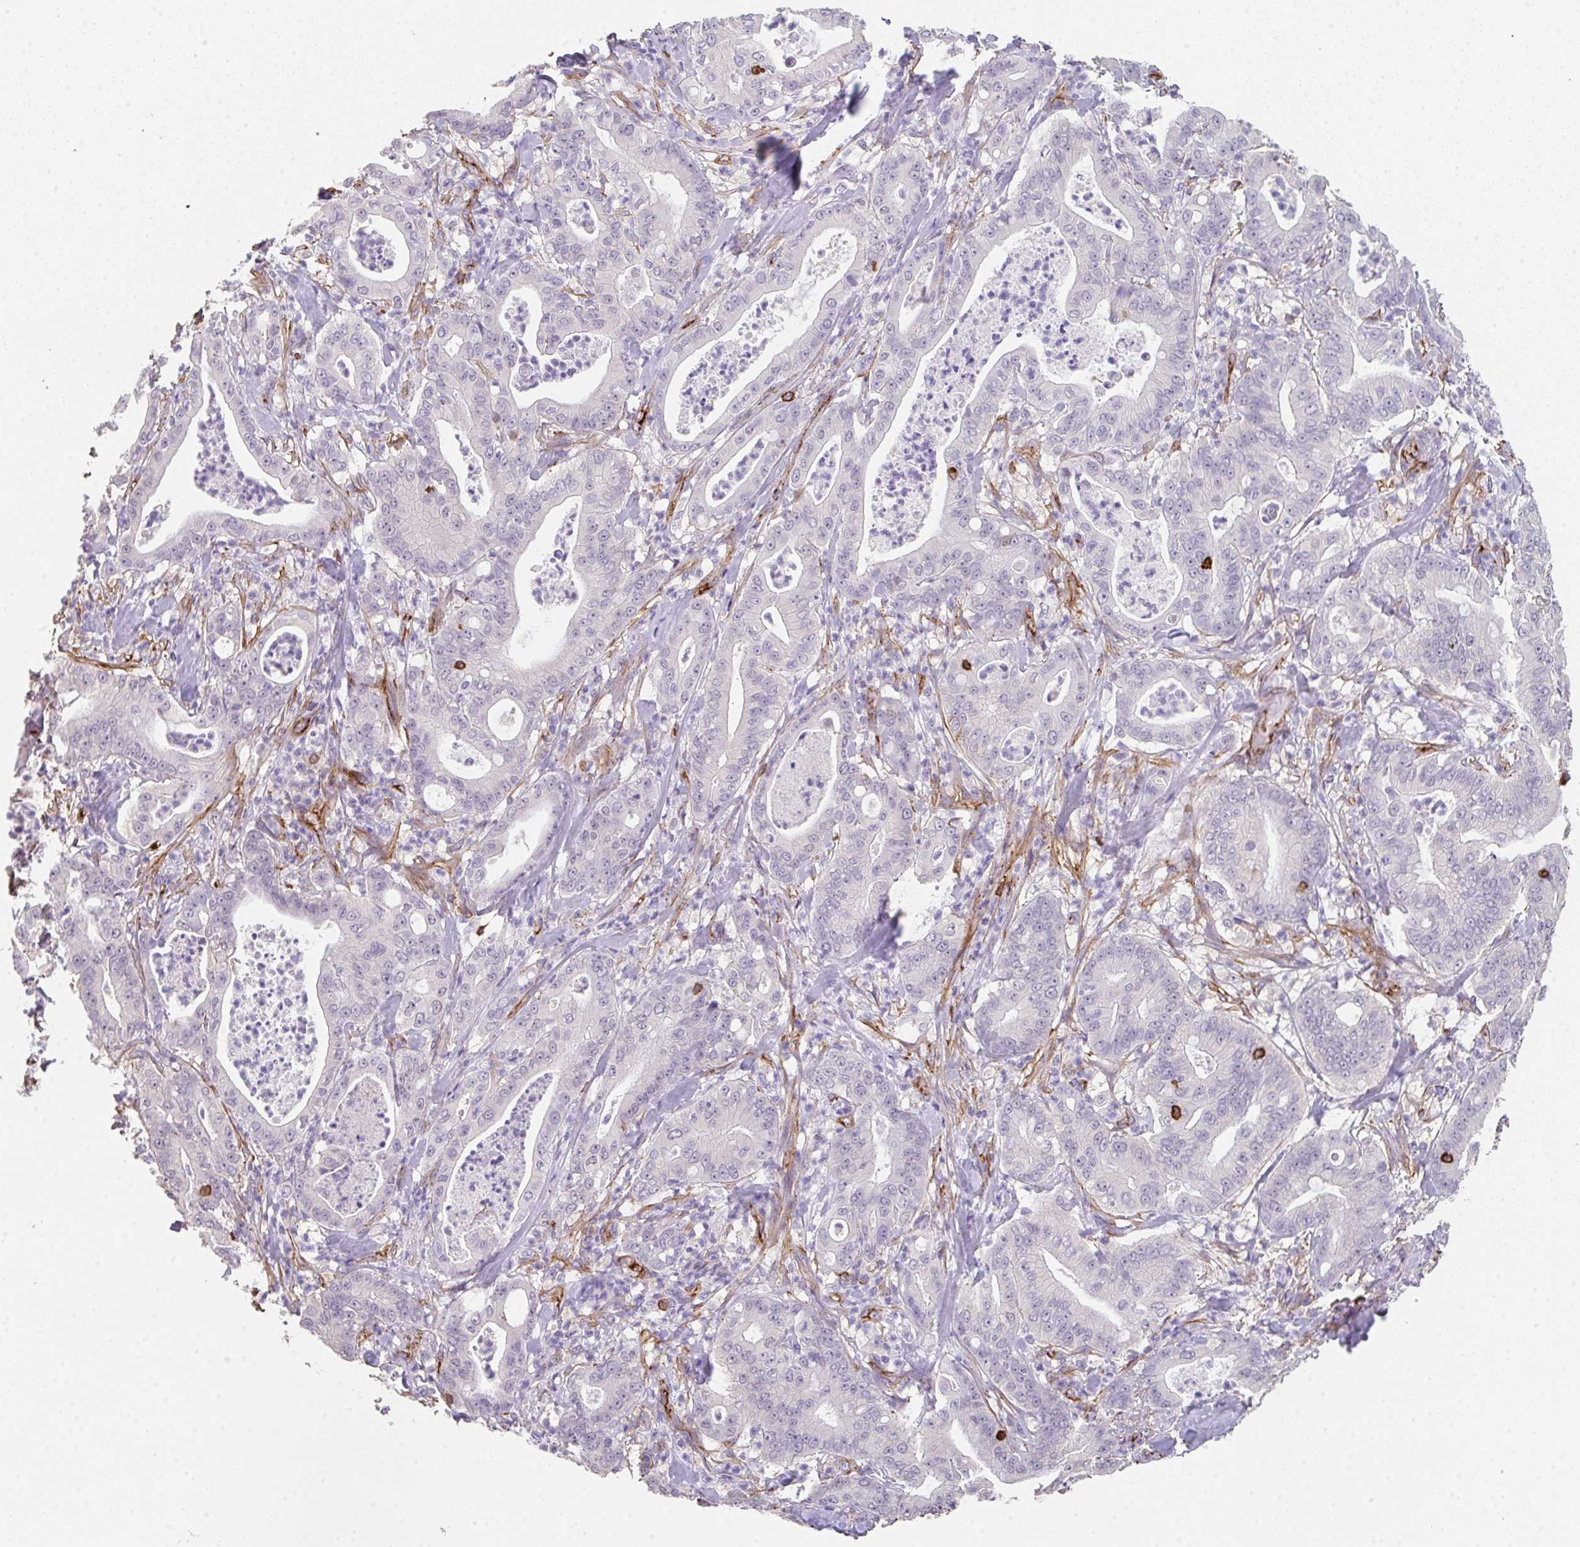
{"staining": {"intensity": "negative", "quantity": "none", "location": "none"}, "tissue": "pancreatic cancer", "cell_type": "Tumor cells", "image_type": "cancer", "snomed": [{"axis": "morphology", "description": "Adenocarcinoma, NOS"}, {"axis": "topography", "description": "Pancreas"}], "caption": "Protein analysis of pancreatic cancer (adenocarcinoma) shows no significant staining in tumor cells. (Stains: DAB (3,3'-diaminobenzidine) immunohistochemistry with hematoxylin counter stain, Microscopy: brightfield microscopy at high magnification).", "gene": "DBN1", "patient": {"sex": "male", "age": 71}}